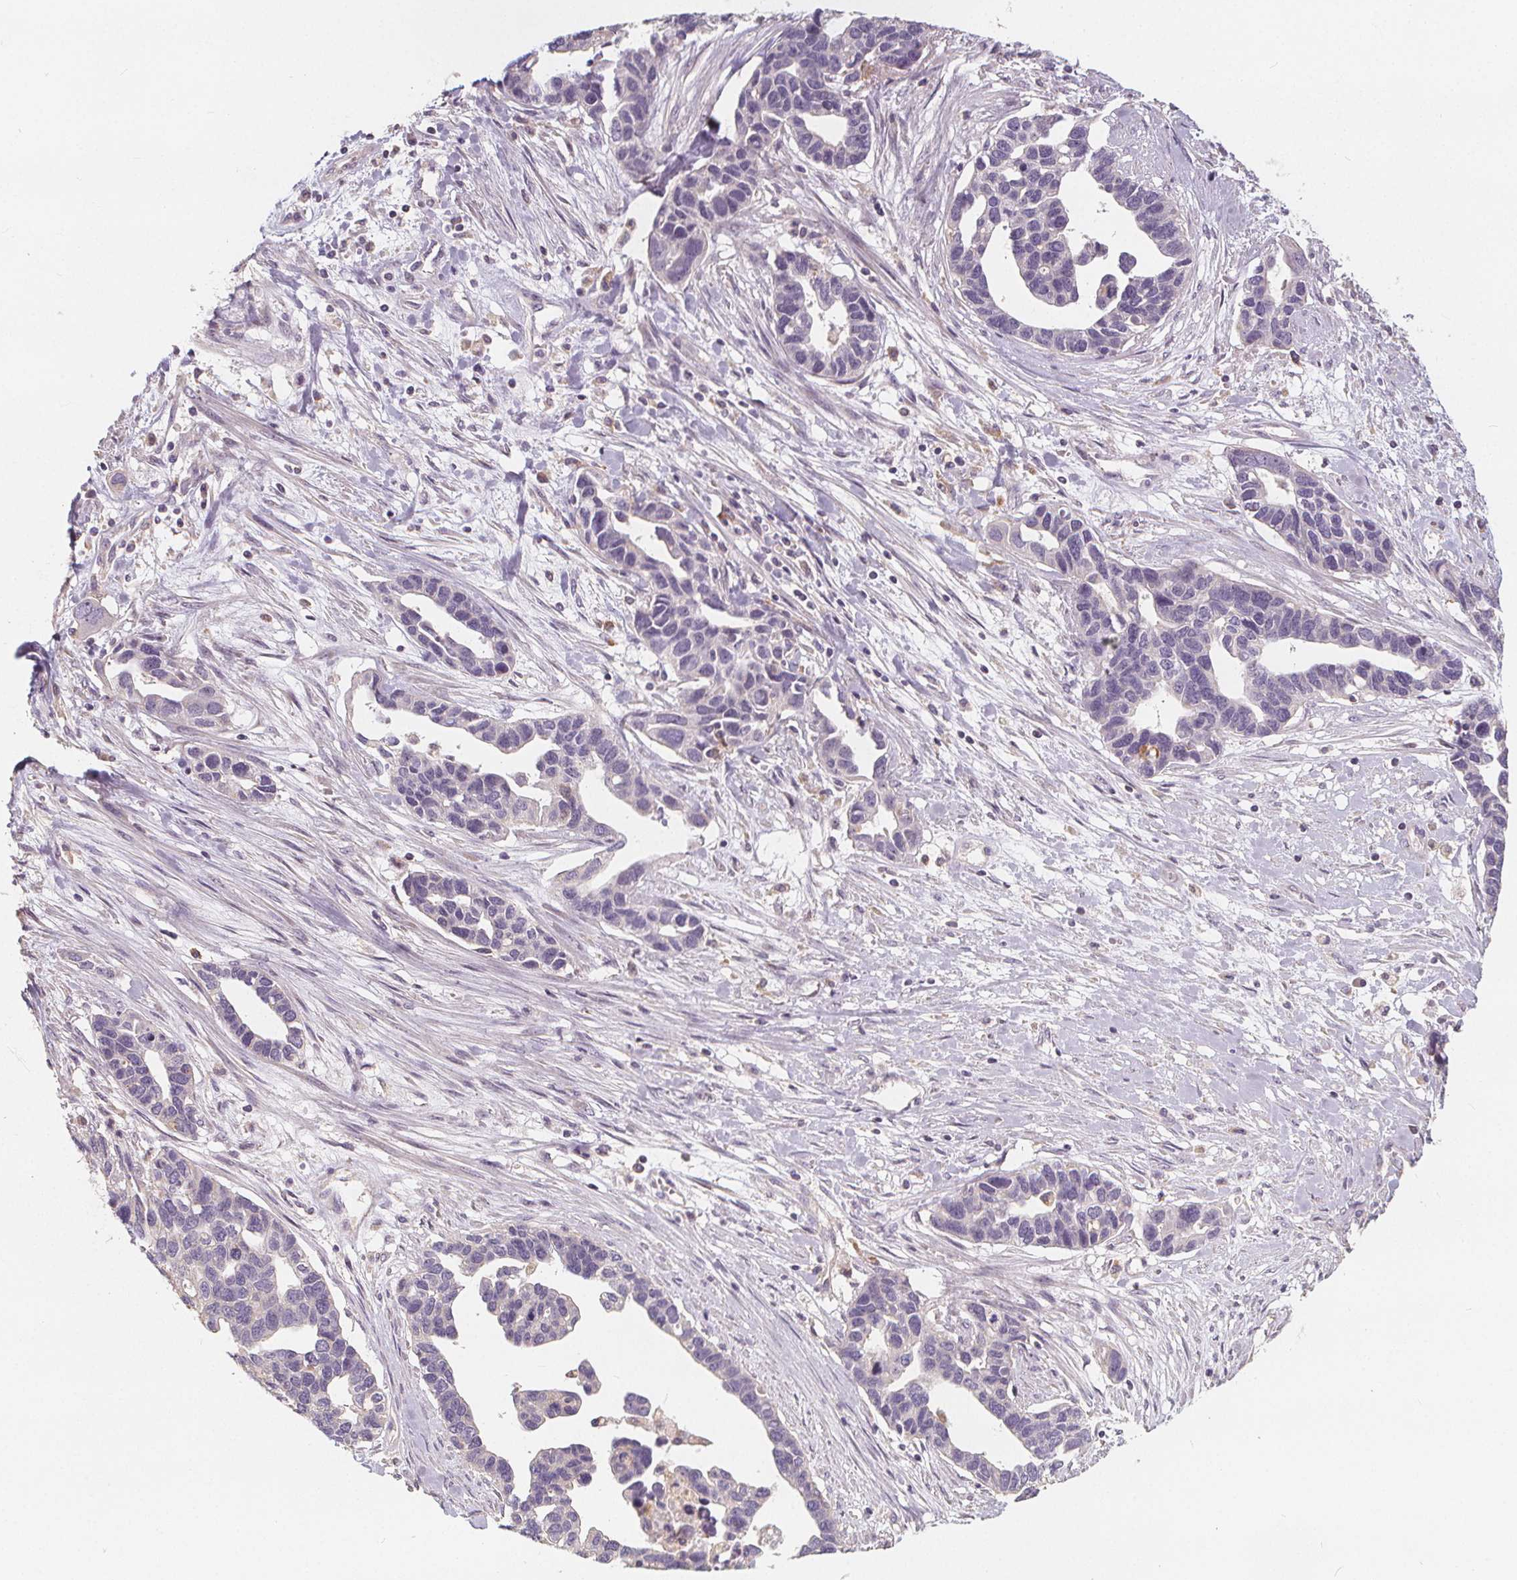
{"staining": {"intensity": "negative", "quantity": "none", "location": "none"}, "tissue": "ovarian cancer", "cell_type": "Tumor cells", "image_type": "cancer", "snomed": [{"axis": "morphology", "description": "Cystadenocarcinoma, serous, NOS"}, {"axis": "topography", "description": "Ovary"}], "caption": "A micrograph of human ovarian cancer (serous cystadenocarcinoma) is negative for staining in tumor cells.", "gene": "DRC3", "patient": {"sex": "female", "age": 54}}